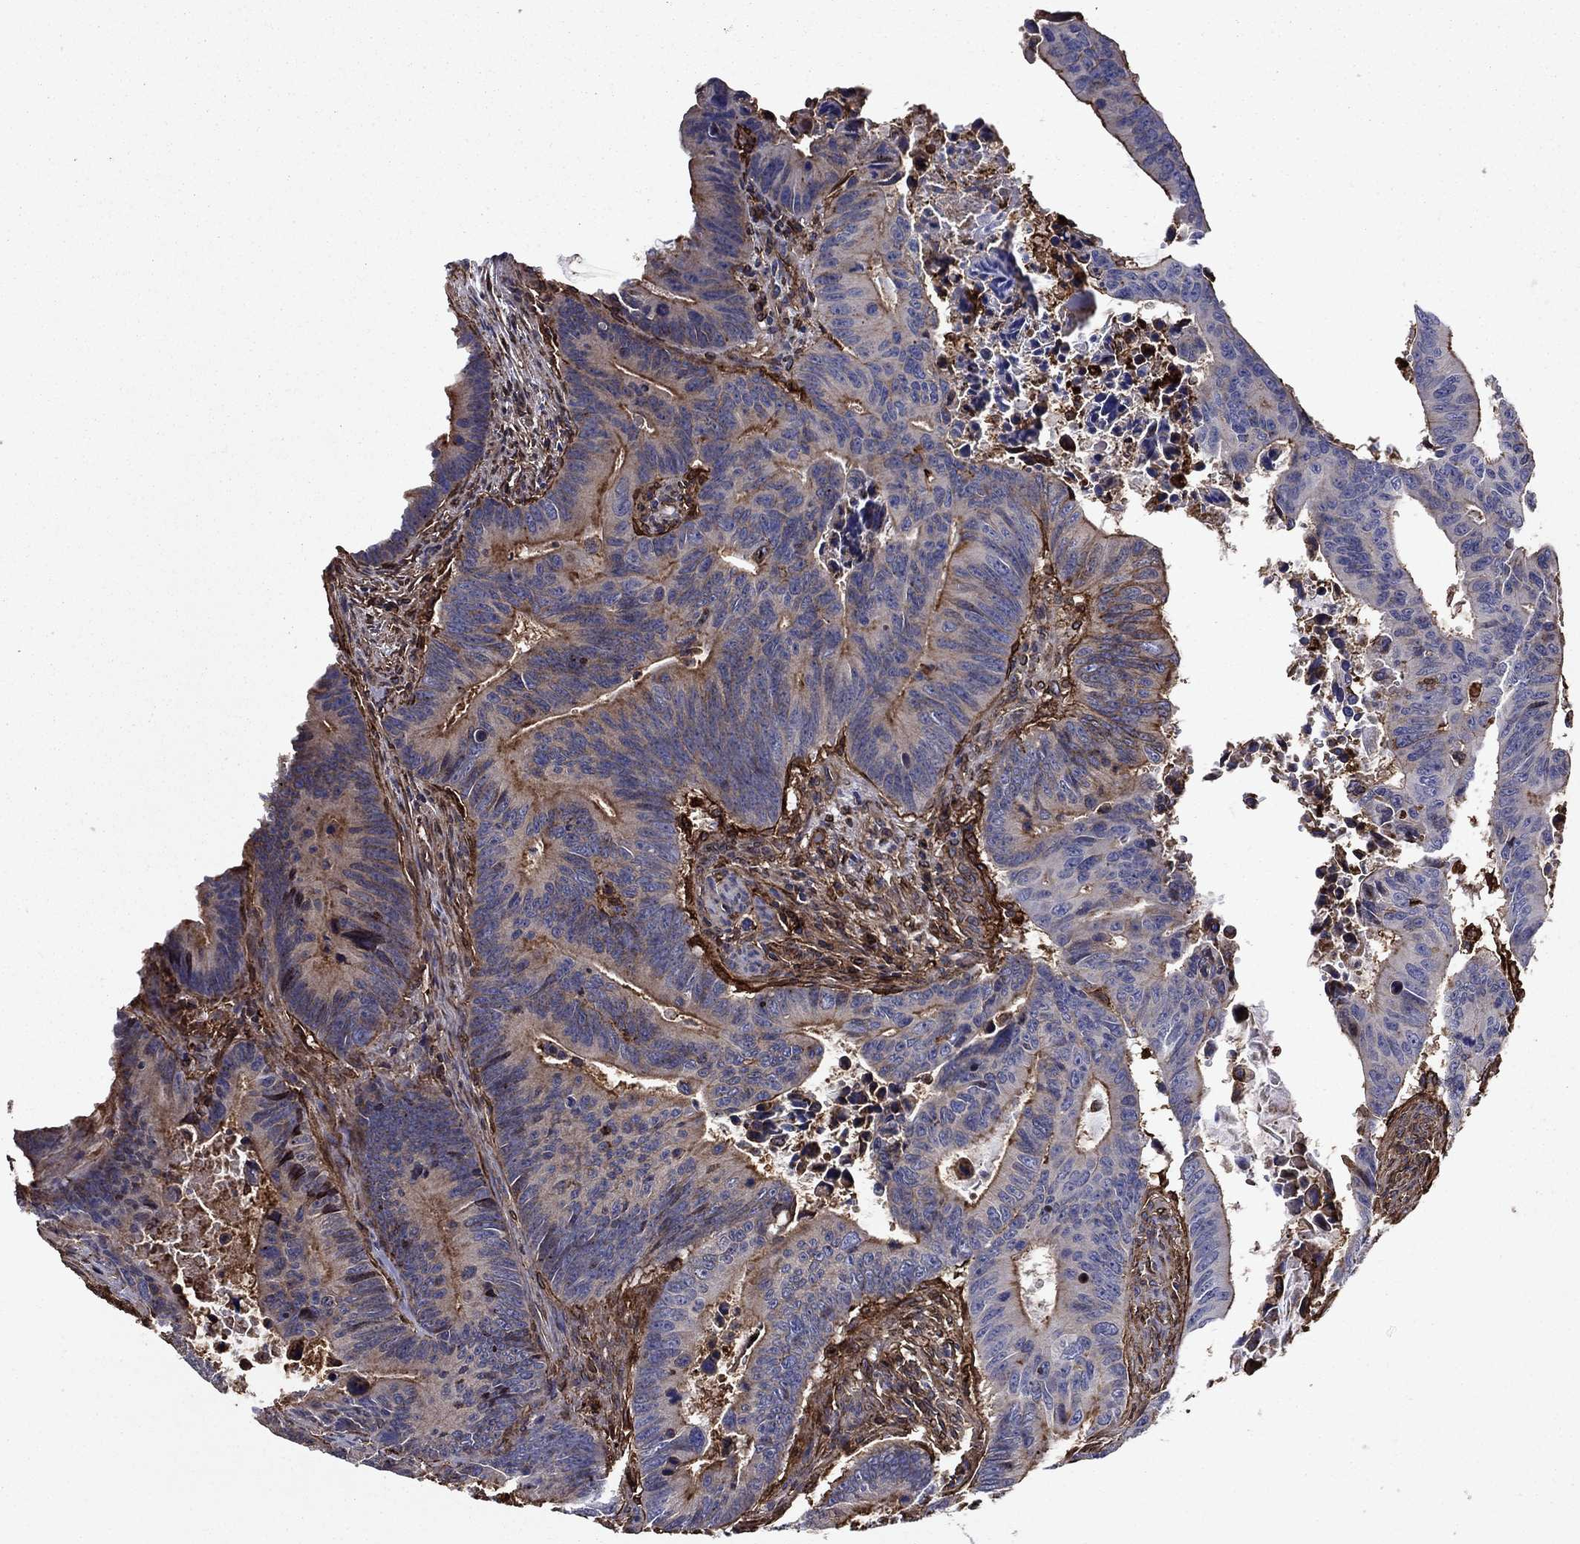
{"staining": {"intensity": "strong", "quantity": "25%-75%", "location": "cytoplasmic/membranous"}, "tissue": "colorectal cancer", "cell_type": "Tumor cells", "image_type": "cancer", "snomed": [{"axis": "morphology", "description": "Adenocarcinoma, NOS"}, {"axis": "topography", "description": "Colon"}], "caption": "The micrograph demonstrates immunohistochemical staining of colorectal cancer. There is strong cytoplasmic/membranous staining is appreciated in about 25%-75% of tumor cells. The staining is performed using DAB (3,3'-diaminobenzidine) brown chromogen to label protein expression. The nuclei are counter-stained blue using hematoxylin.", "gene": "PLAU", "patient": {"sex": "female", "age": 87}}